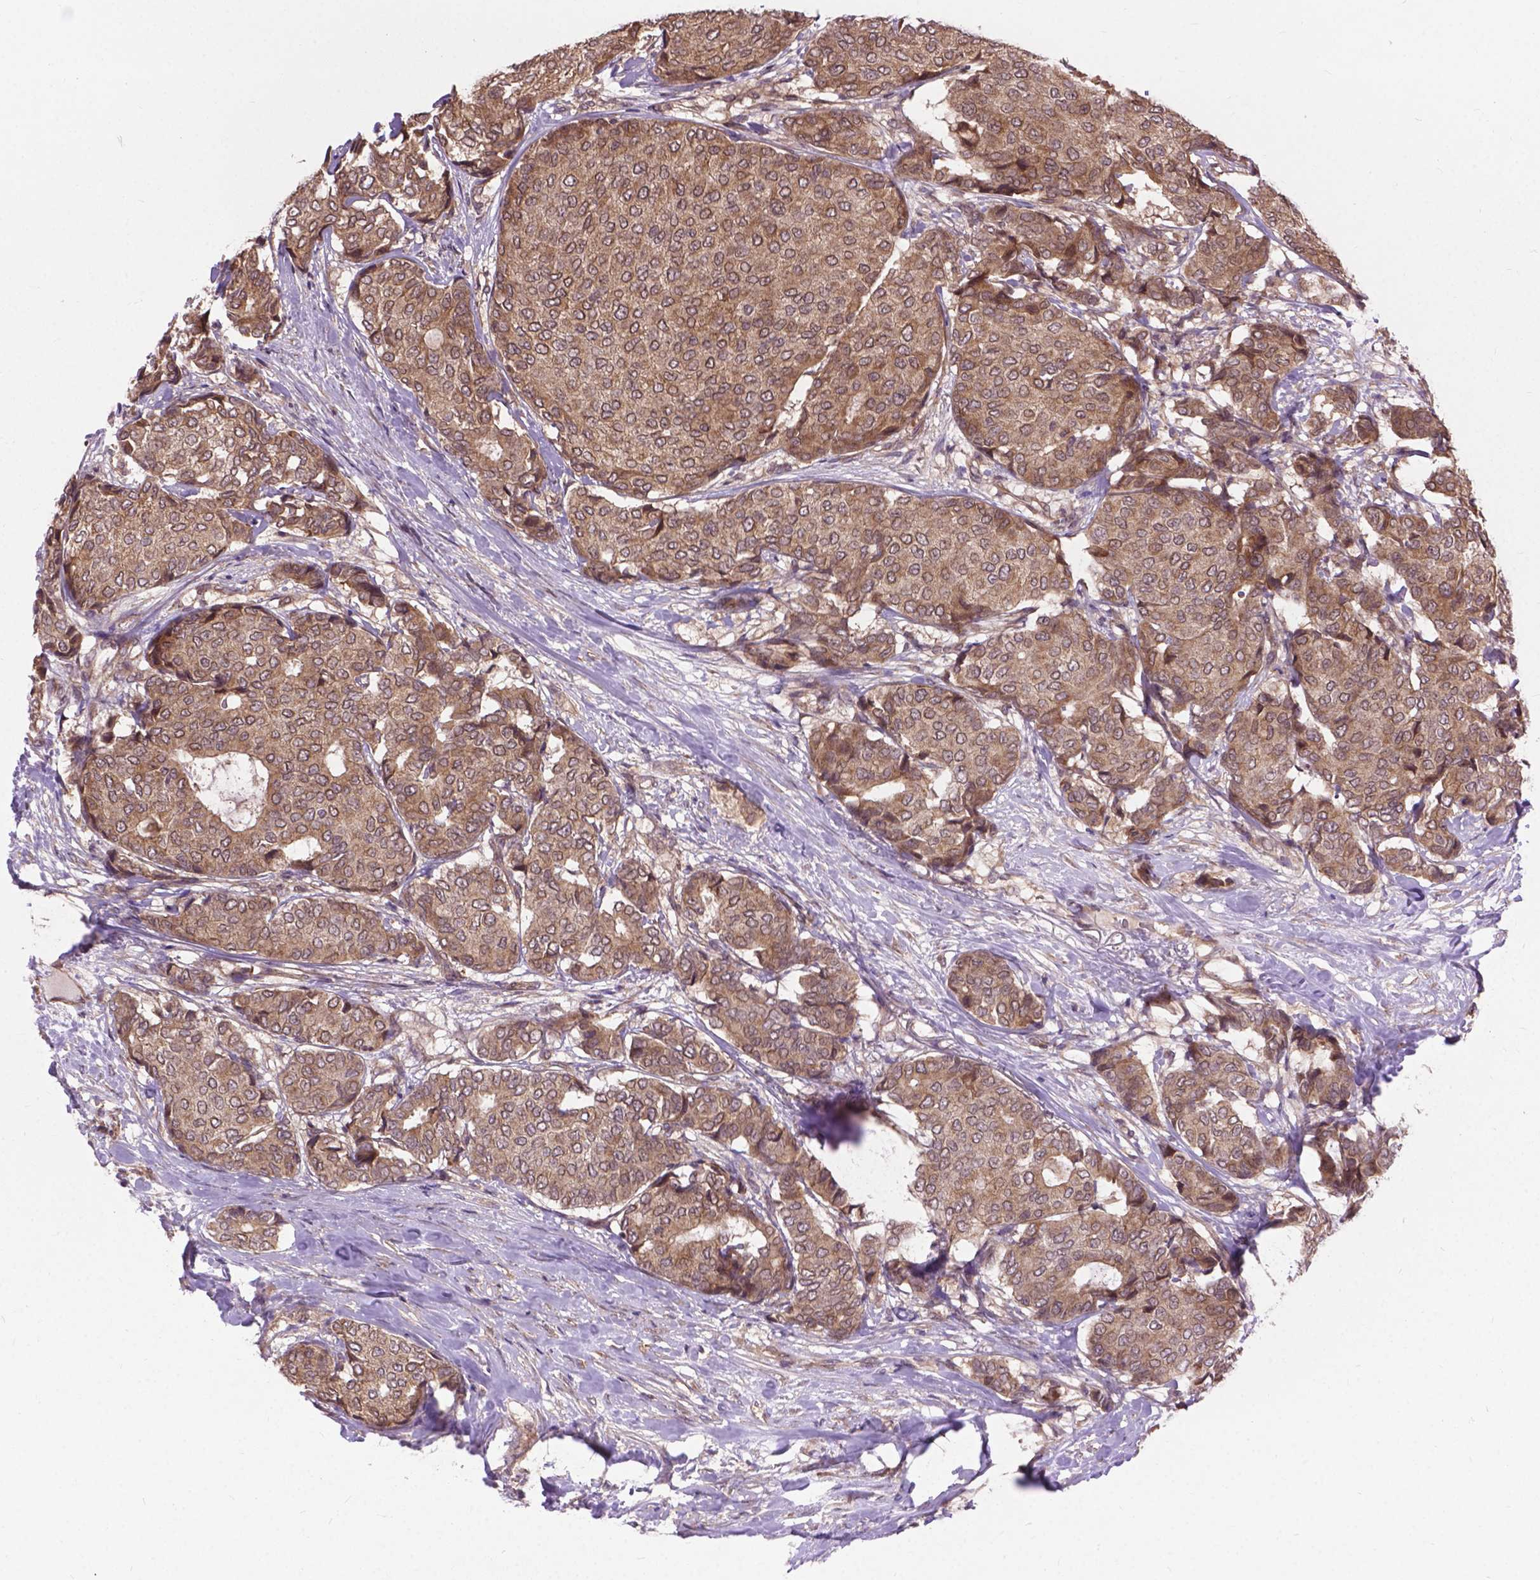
{"staining": {"intensity": "moderate", "quantity": ">75%", "location": "cytoplasmic/membranous"}, "tissue": "breast cancer", "cell_type": "Tumor cells", "image_type": "cancer", "snomed": [{"axis": "morphology", "description": "Duct carcinoma"}, {"axis": "topography", "description": "Breast"}], "caption": "Immunohistochemical staining of breast cancer exhibits moderate cytoplasmic/membranous protein expression in approximately >75% of tumor cells.", "gene": "ZNF616", "patient": {"sex": "female", "age": 75}}